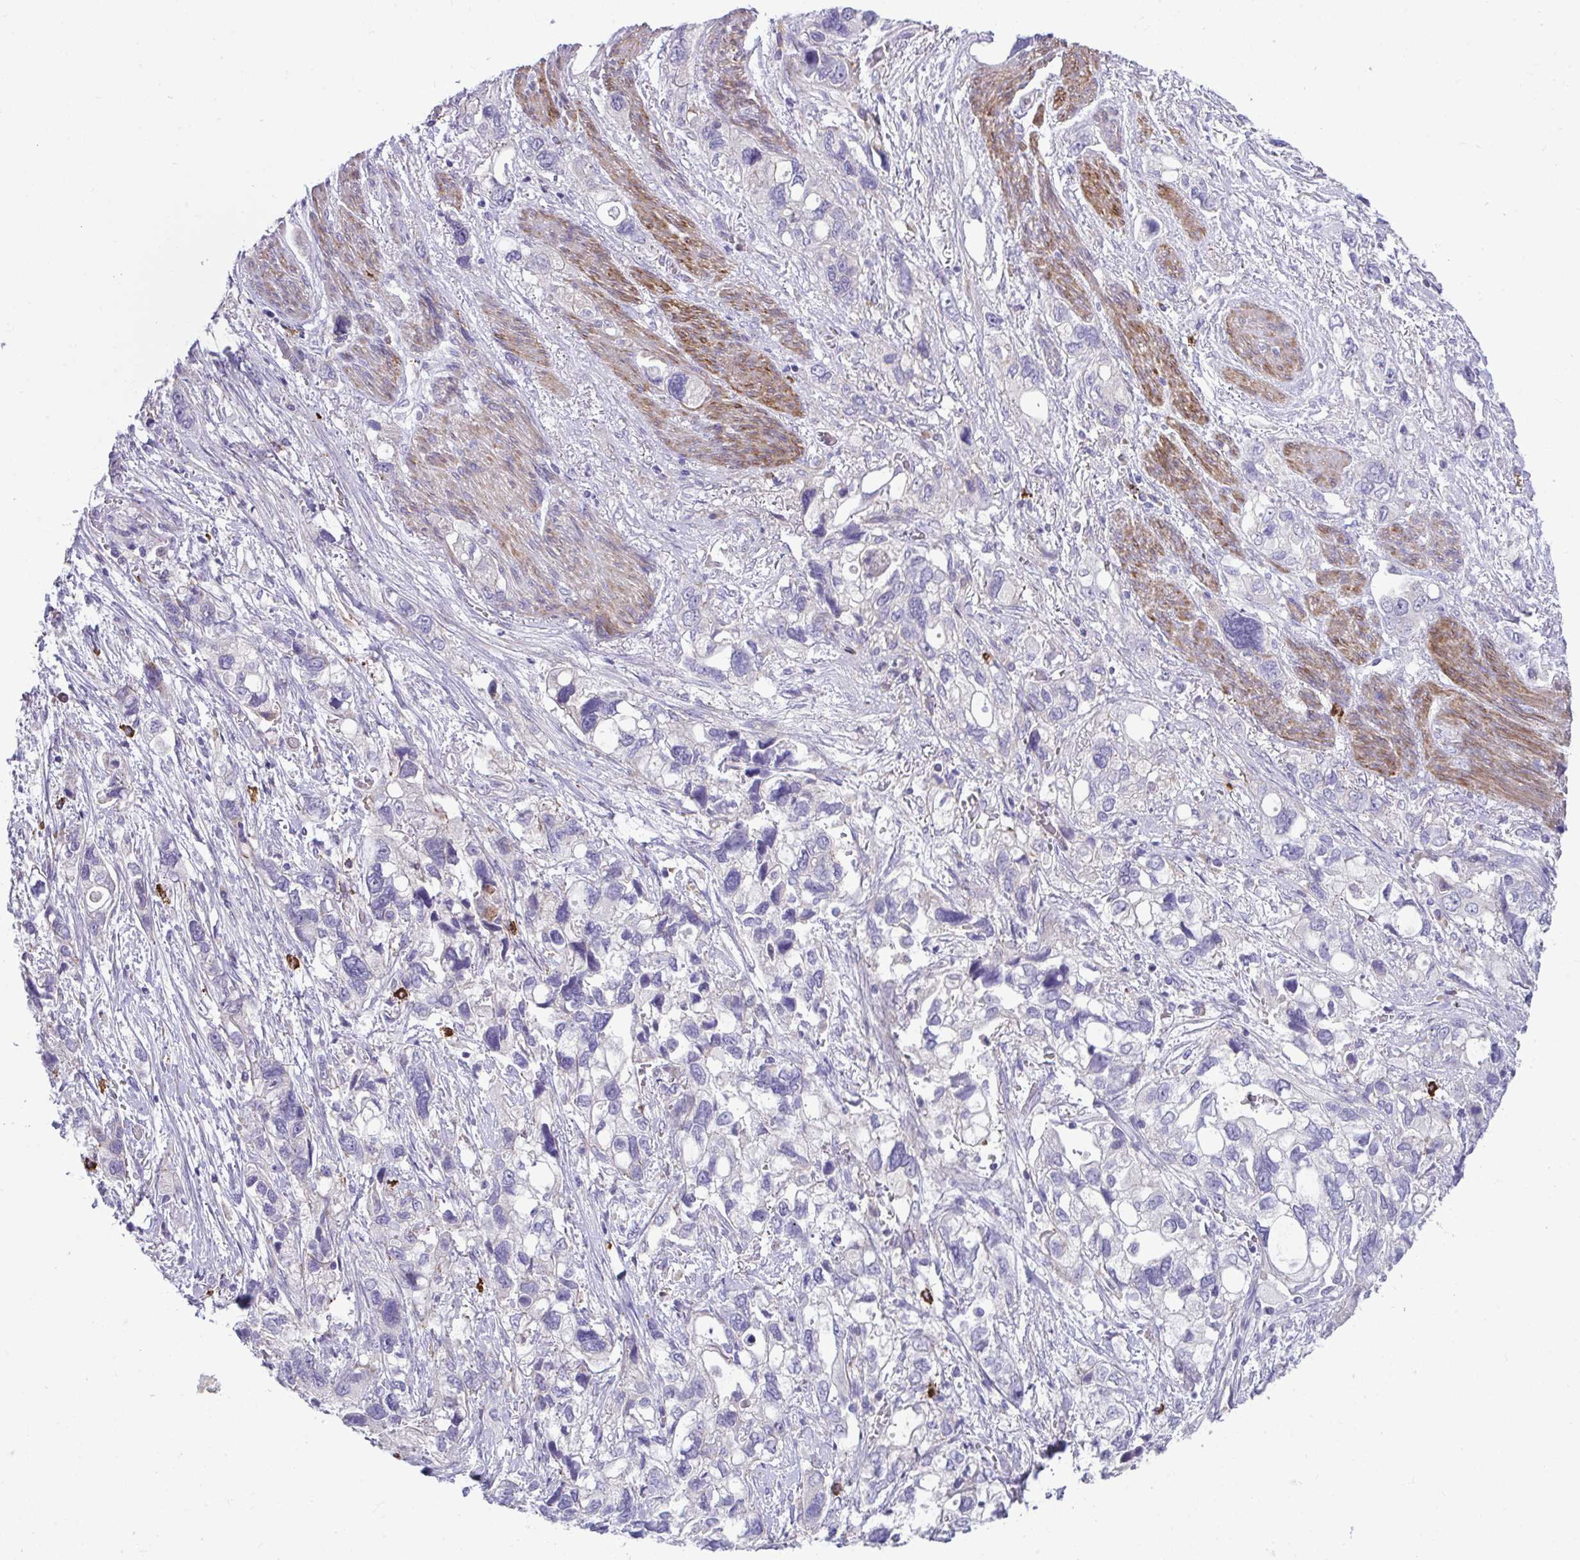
{"staining": {"intensity": "negative", "quantity": "none", "location": "none"}, "tissue": "stomach cancer", "cell_type": "Tumor cells", "image_type": "cancer", "snomed": [{"axis": "morphology", "description": "Adenocarcinoma, NOS"}, {"axis": "topography", "description": "Stomach, upper"}], "caption": "Micrograph shows no significant protein positivity in tumor cells of adenocarcinoma (stomach).", "gene": "PIGZ", "patient": {"sex": "female", "age": 81}}